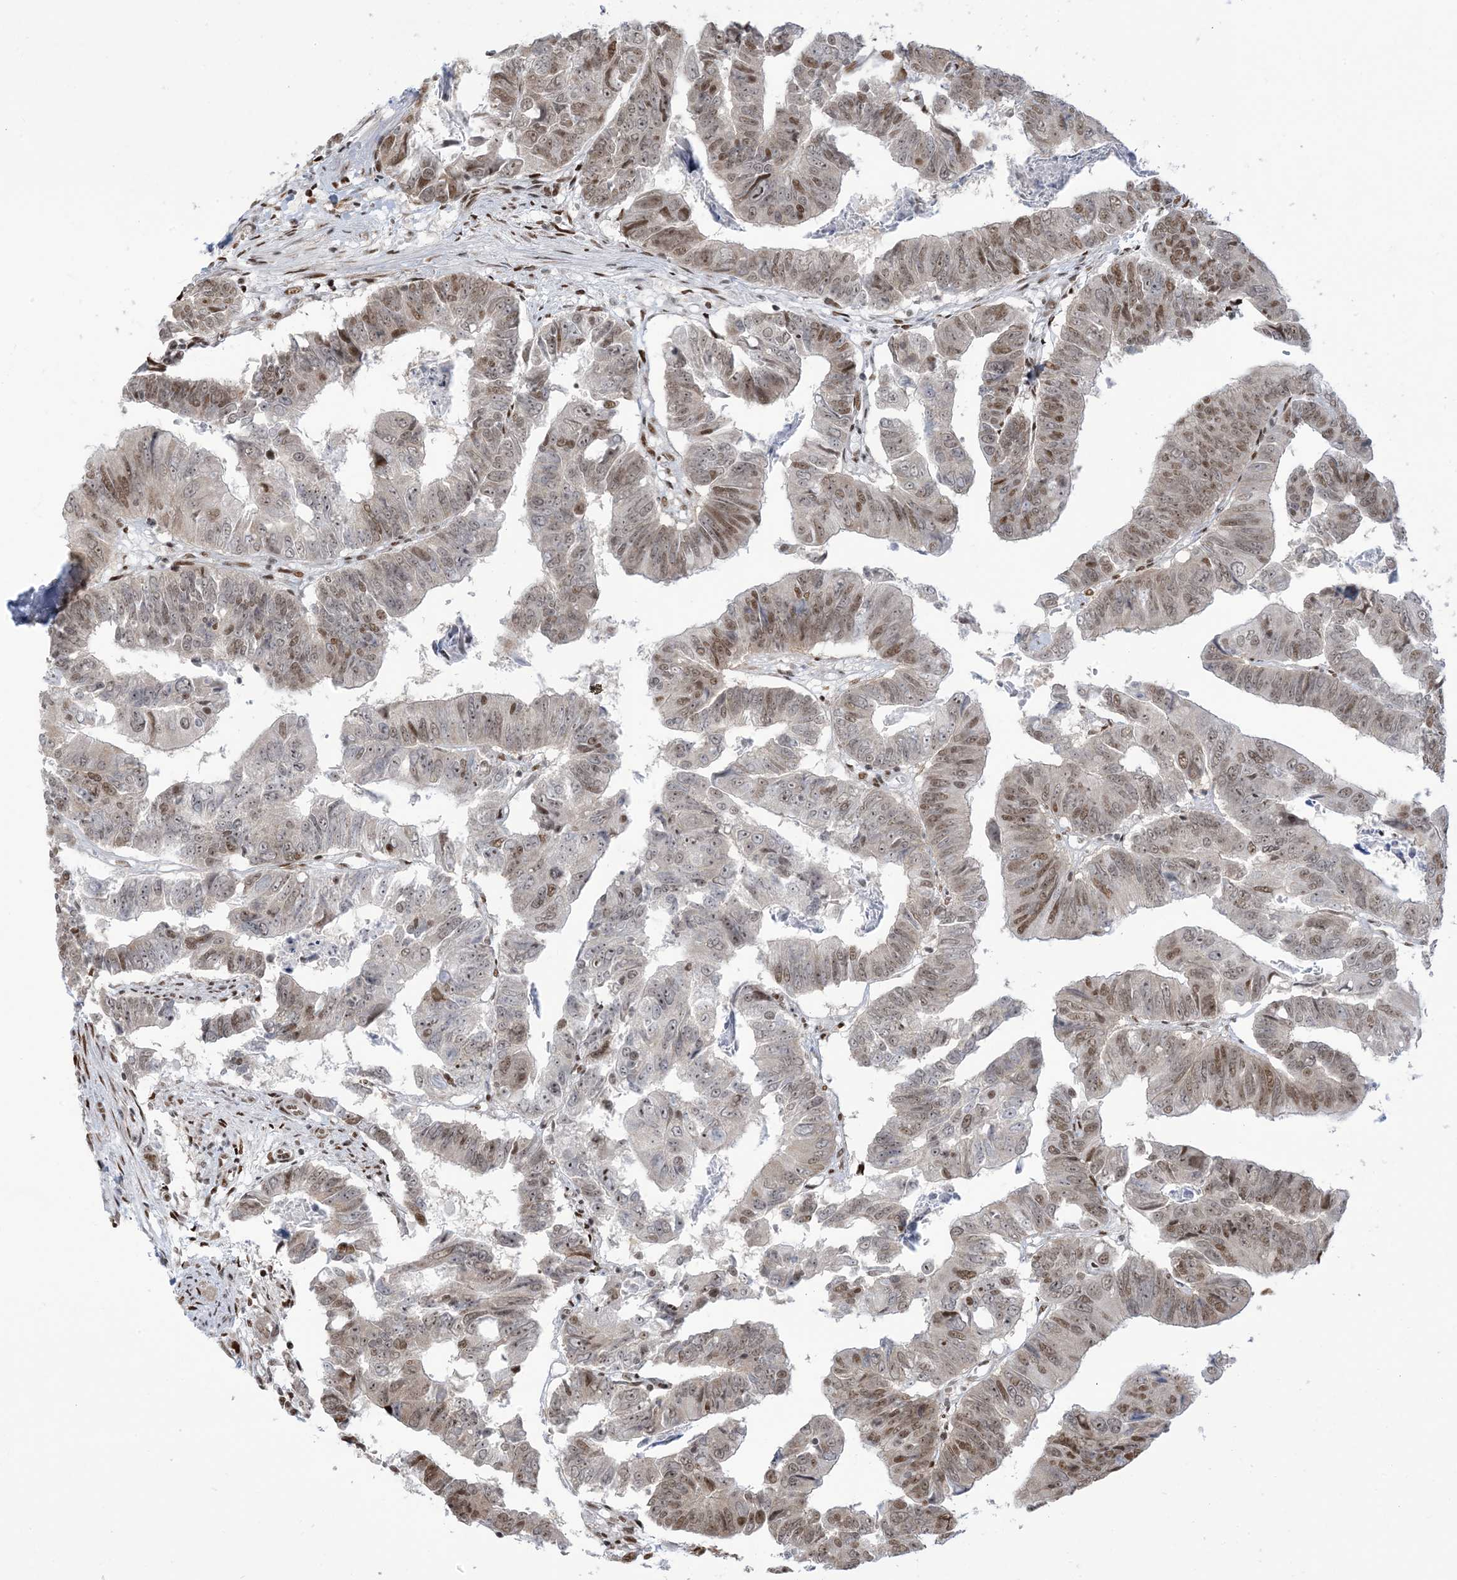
{"staining": {"intensity": "moderate", "quantity": "25%-75%", "location": "nuclear"}, "tissue": "colorectal cancer", "cell_type": "Tumor cells", "image_type": "cancer", "snomed": [{"axis": "morphology", "description": "Adenocarcinoma, NOS"}, {"axis": "topography", "description": "Rectum"}], "caption": "Protein staining by immunohistochemistry (IHC) displays moderate nuclear expression in approximately 25%-75% of tumor cells in colorectal adenocarcinoma.", "gene": "STAG1", "patient": {"sex": "female", "age": 65}}